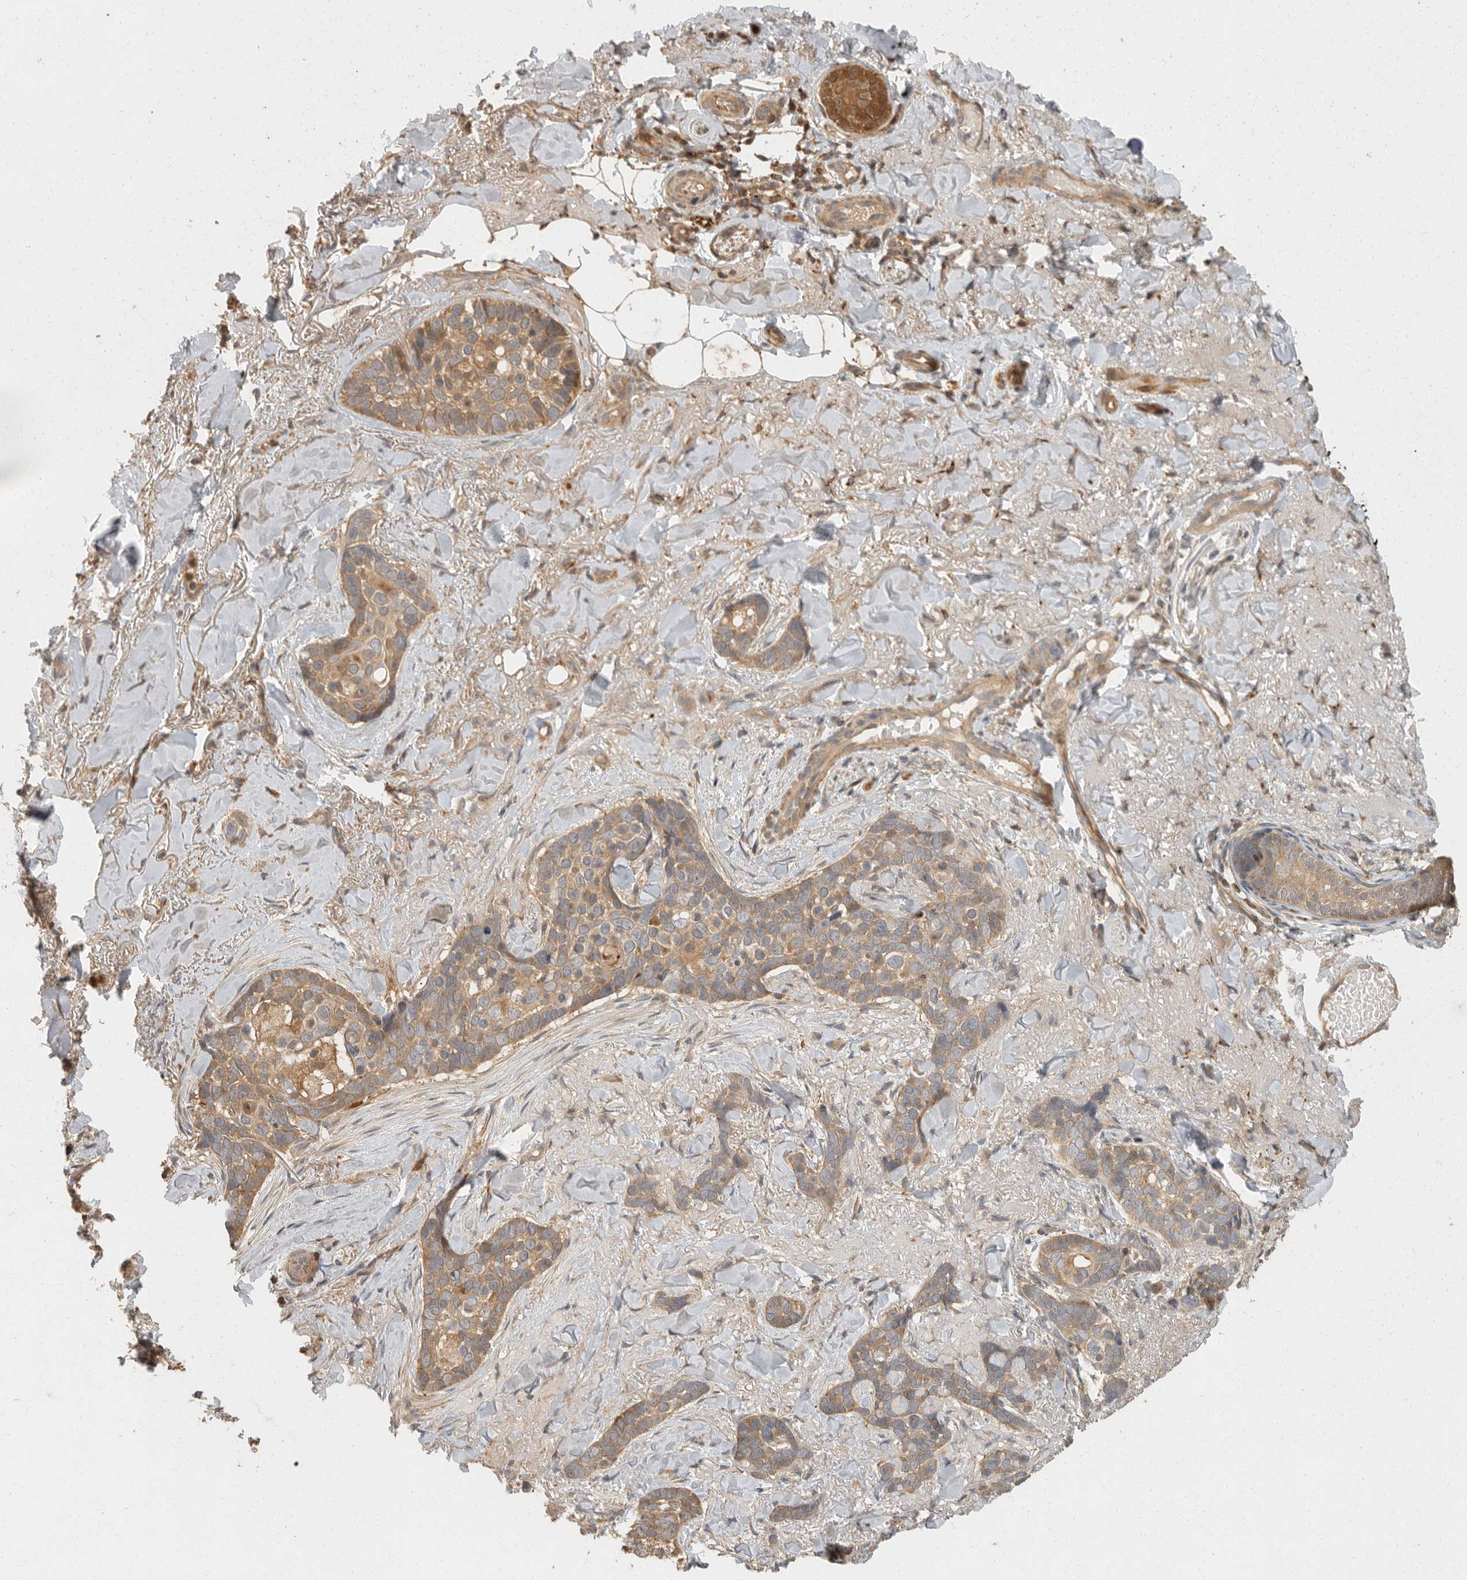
{"staining": {"intensity": "weak", "quantity": ">75%", "location": "cytoplasmic/membranous"}, "tissue": "skin cancer", "cell_type": "Tumor cells", "image_type": "cancer", "snomed": [{"axis": "morphology", "description": "Basal cell carcinoma"}, {"axis": "topography", "description": "Skin"}], "caption": "Brown immunohistochemical staining in human skin cancer displays weak cytoplasmic/membranous positivity in approximately >75% of tumor cells.", "gene": "SWT1", "patient": {"sex": "female", "age": 82}}